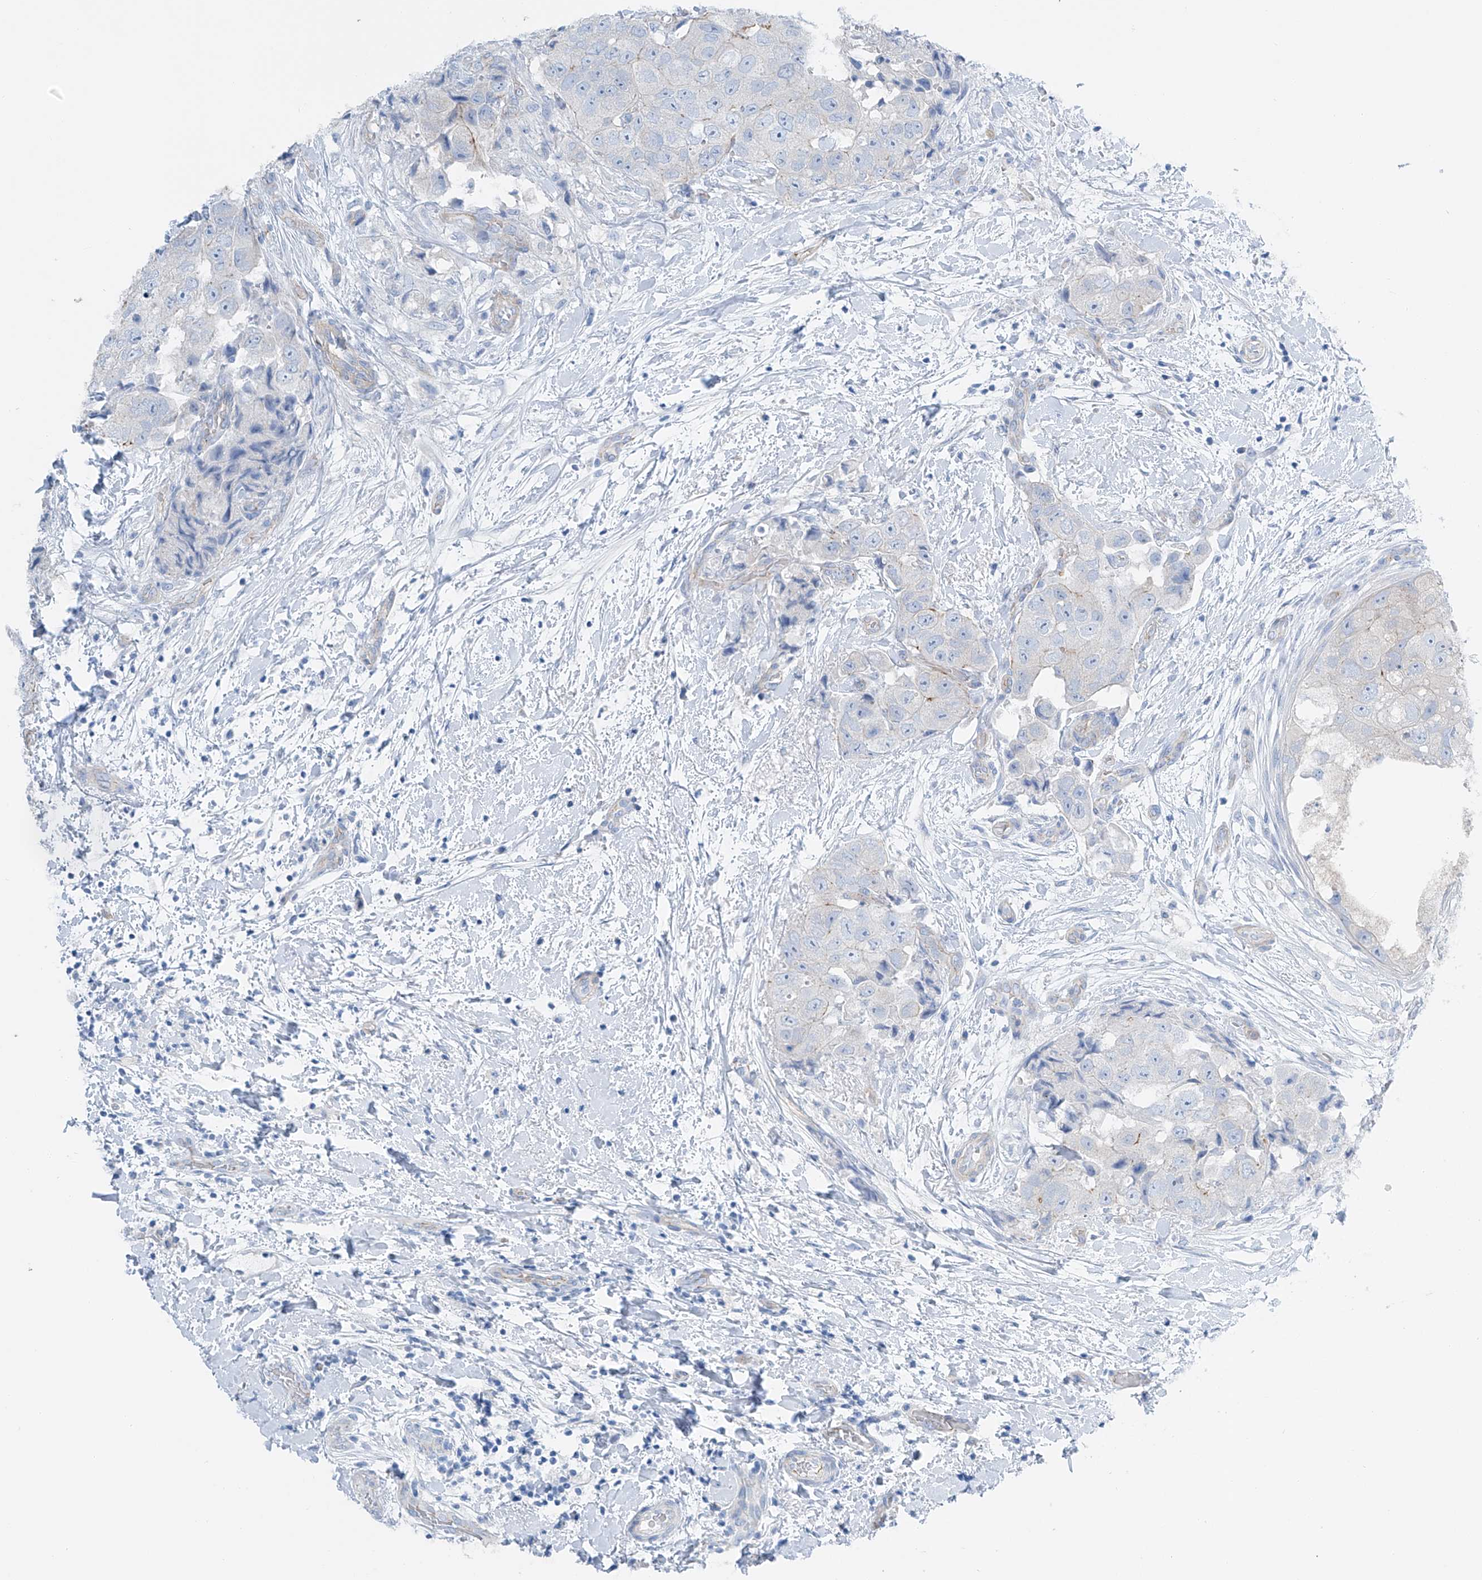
{"staining": {"intensity": "moderate", "quantity": "<25%", "location": "cytoplasmic/membranous"}, "tissue": "breast cancer", "cell_type": "Tumor cells", "image_type": "cancer", "snomed": [{"axis": "morphology", "description": "Normal tissue, NOS"}, {"axis": "morphology", "description": "Duct carcinoma"}, {"axis": "topography", "description": "Breast"}], "caption": "Moderate cytoplasmic/membranous protein staining is seen in approximately <25% of tumor cells in breast cancer.", "gene": "MAGI1", "patient": {"sex": "female", "age": 62}}